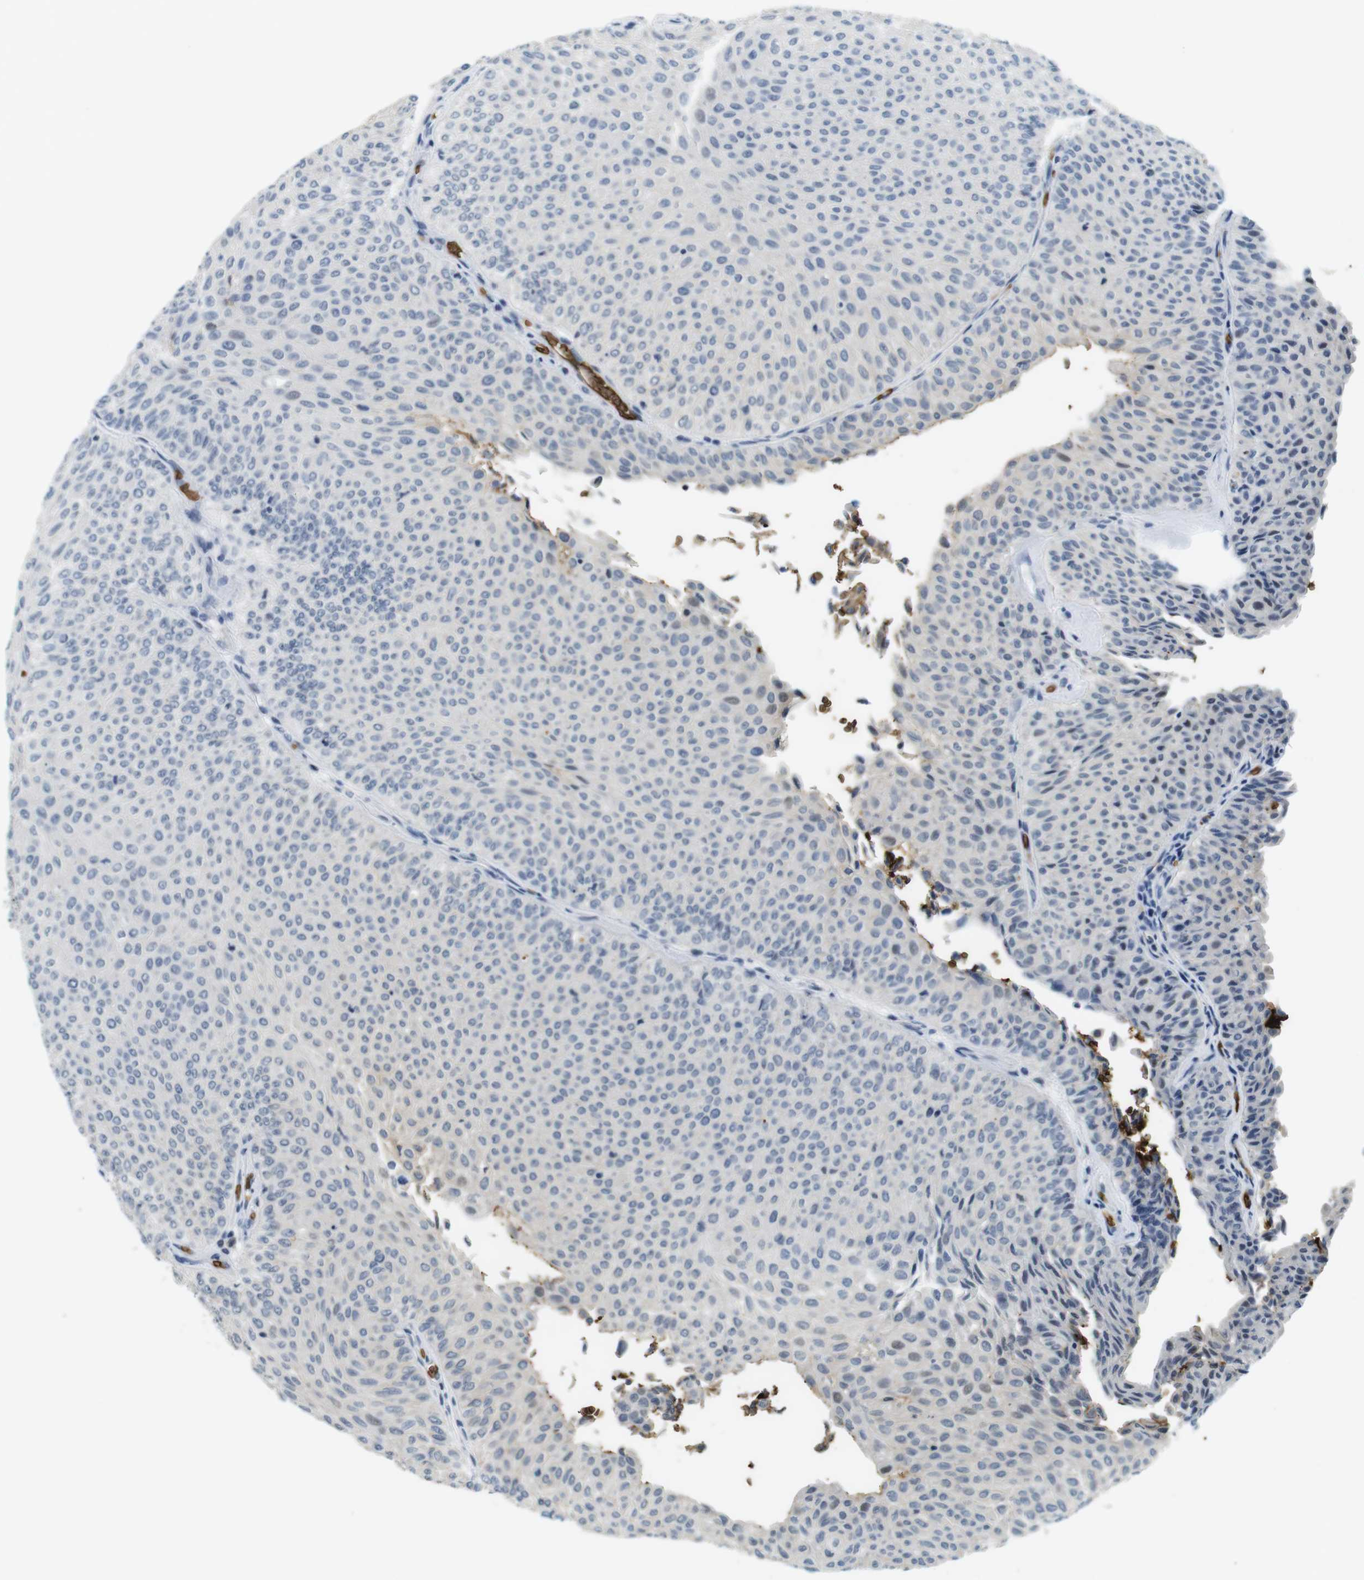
{"staining": {"intensity": "negative", "quantity": "none", "location": "none"}, "tissue": "urothelial cancer", "cell_type": "Tumor cells", "image_type": "cancer", "snomed": [{"axis": "morphology", "description": "Urothelial carcinoma, Low grade"}, {"axis": "topography", "description": "Urinary bladder"}], "caption": "IHC photomicrograph of human urothelial cancer stained for a protein (brown), which displays no expression in tumor cells.", "gene": "SLC4A1", "patient": {"sex": "male", "age": 78}}